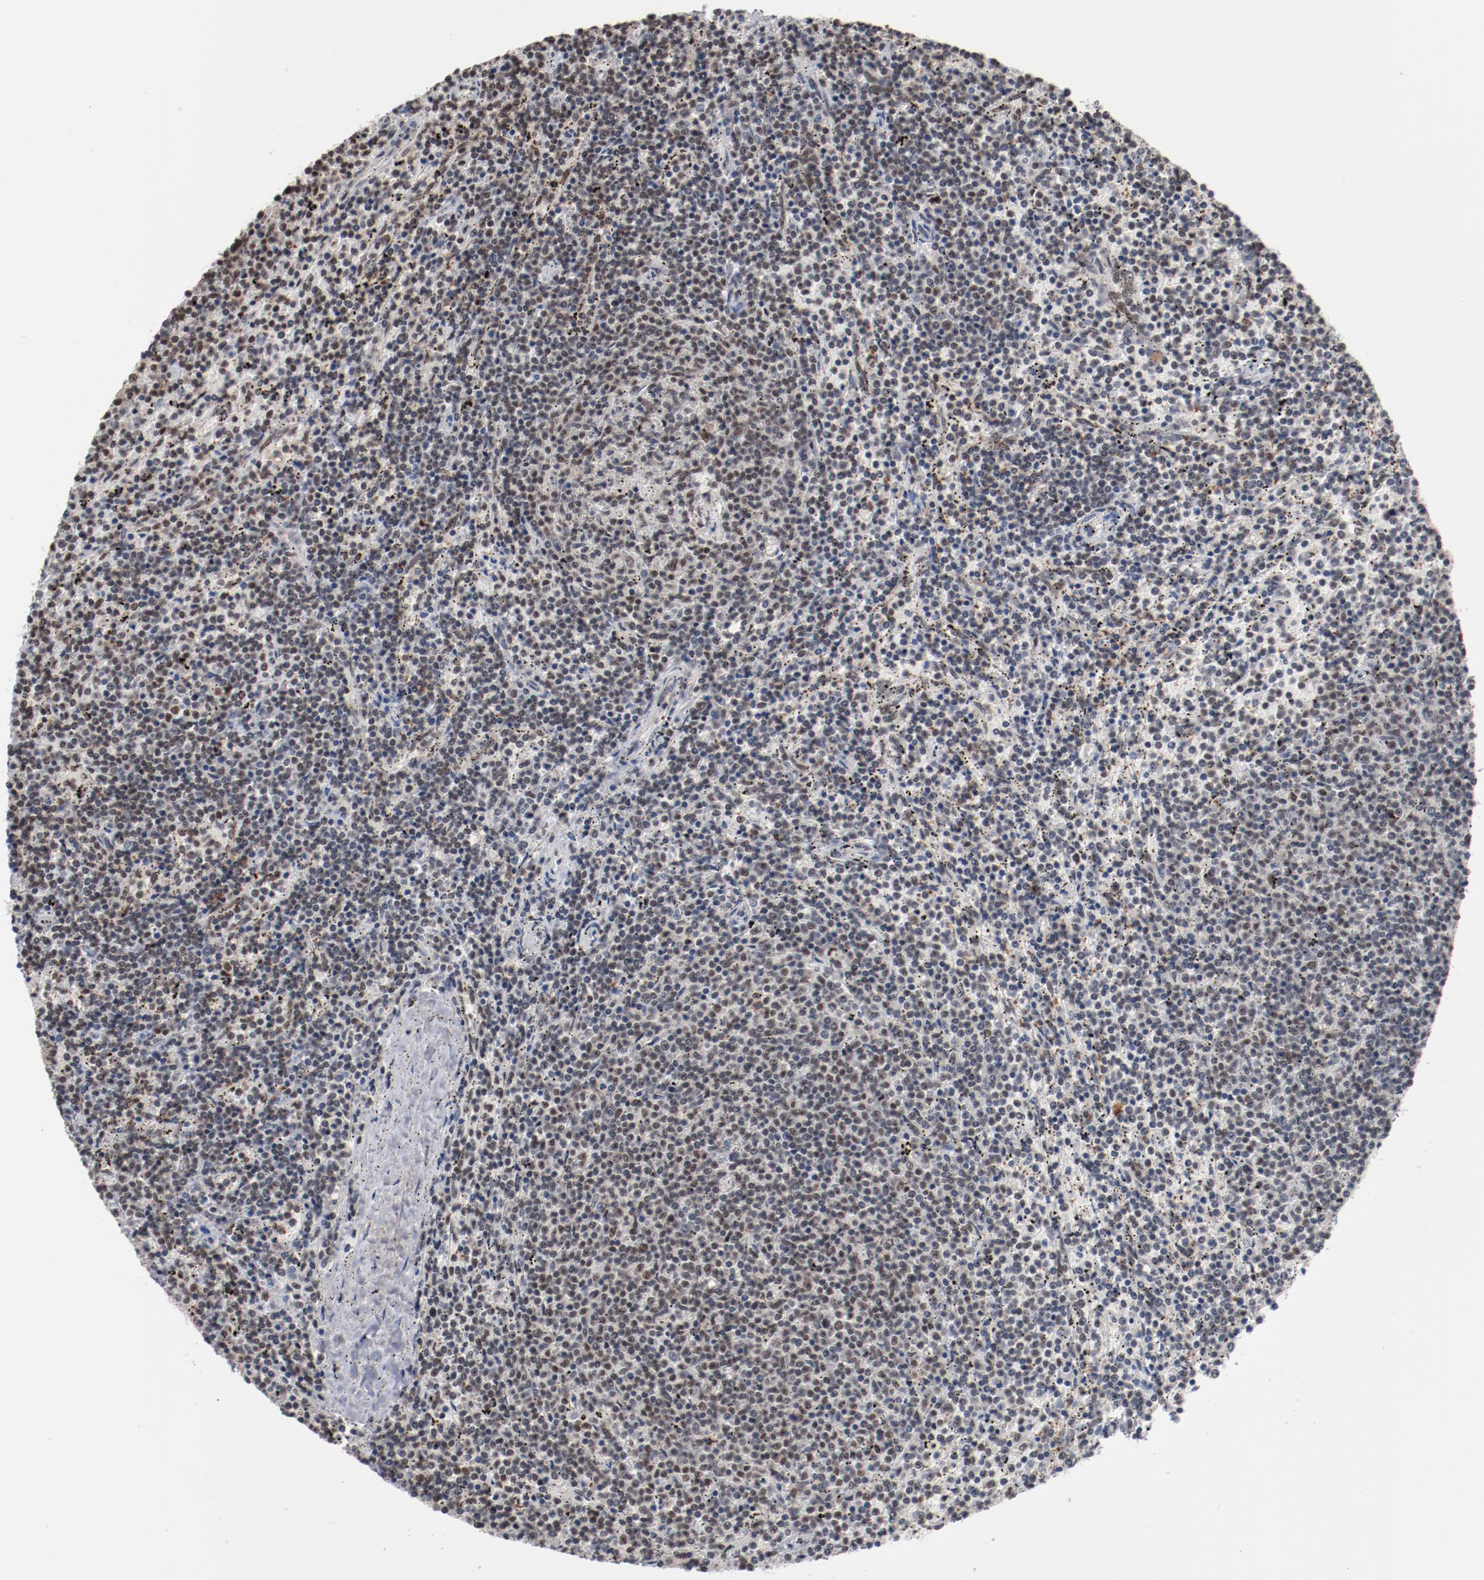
{"staining": {"intensity": "weak", "quantity": "25%-75%", "location": "cytoplasmic/membranous,nuclear"}, "tissue": "lymphoma", "cell_type": "Tumor cells", "image_type": "cancer", "snomed": [{"axis": "morphology", "description": "Malignant lymphoma, non-Hodgkin's type, Low grade"}, {"axis": "topography", "description": "Spleen"}], "caption": "A brown stain highlights weak cytoplasmic/membranous and nuclear expression of a protein in human lymphoma tumor cells.", "gene": "BUB3", "patient": {"sex": "female", "age": 50}}